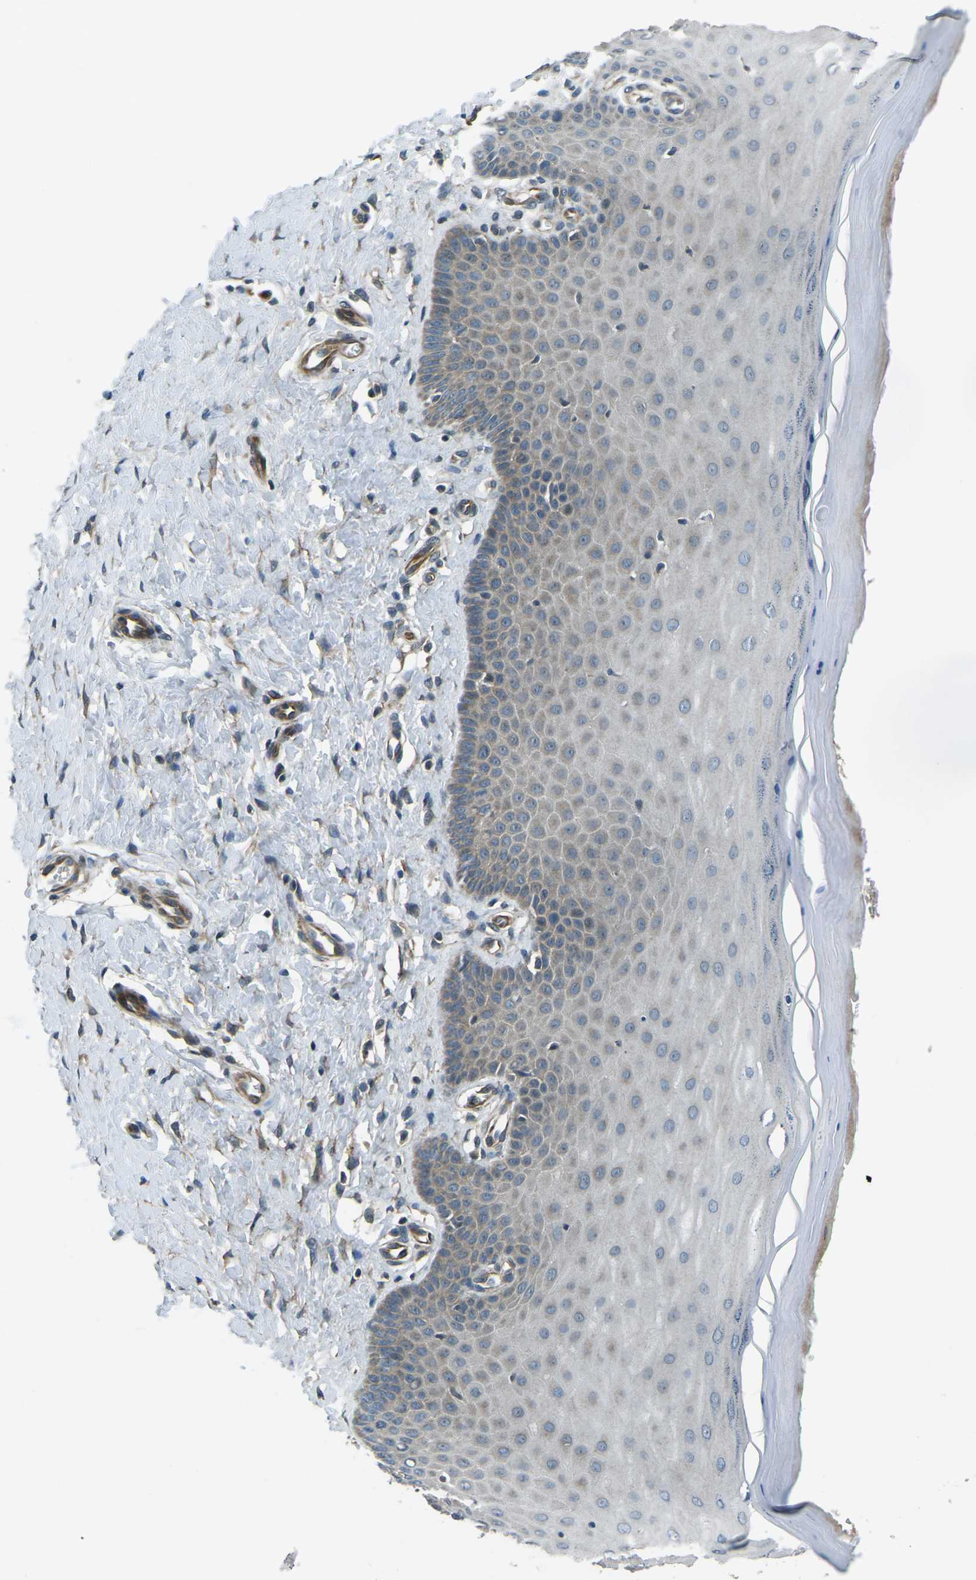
{"staining": {"intensity": "weak", "quantity": ">75%", "location": "cytoplasmic/membranous"}, "tissue": "cervix", "cell_type": "Glandular cells", "image_type": "normal", "snomed": [{"axis": "morphology", "description": "Normal tissue, NOS"}, {"axis": "topography", "description": "Cervix"}], "caption": "Immunohistochemistry (IHC) histopathology image of benign cervix: human cervix stained using IHC demonstrates low levels of weak protein expression localized specifically in the cytoplasmic/membranous of glandular cells, appearing as a cytoplasmic/membranous brown color.", "gene": "AFAP1", "patient": {"sex": "female", "age": 55}}